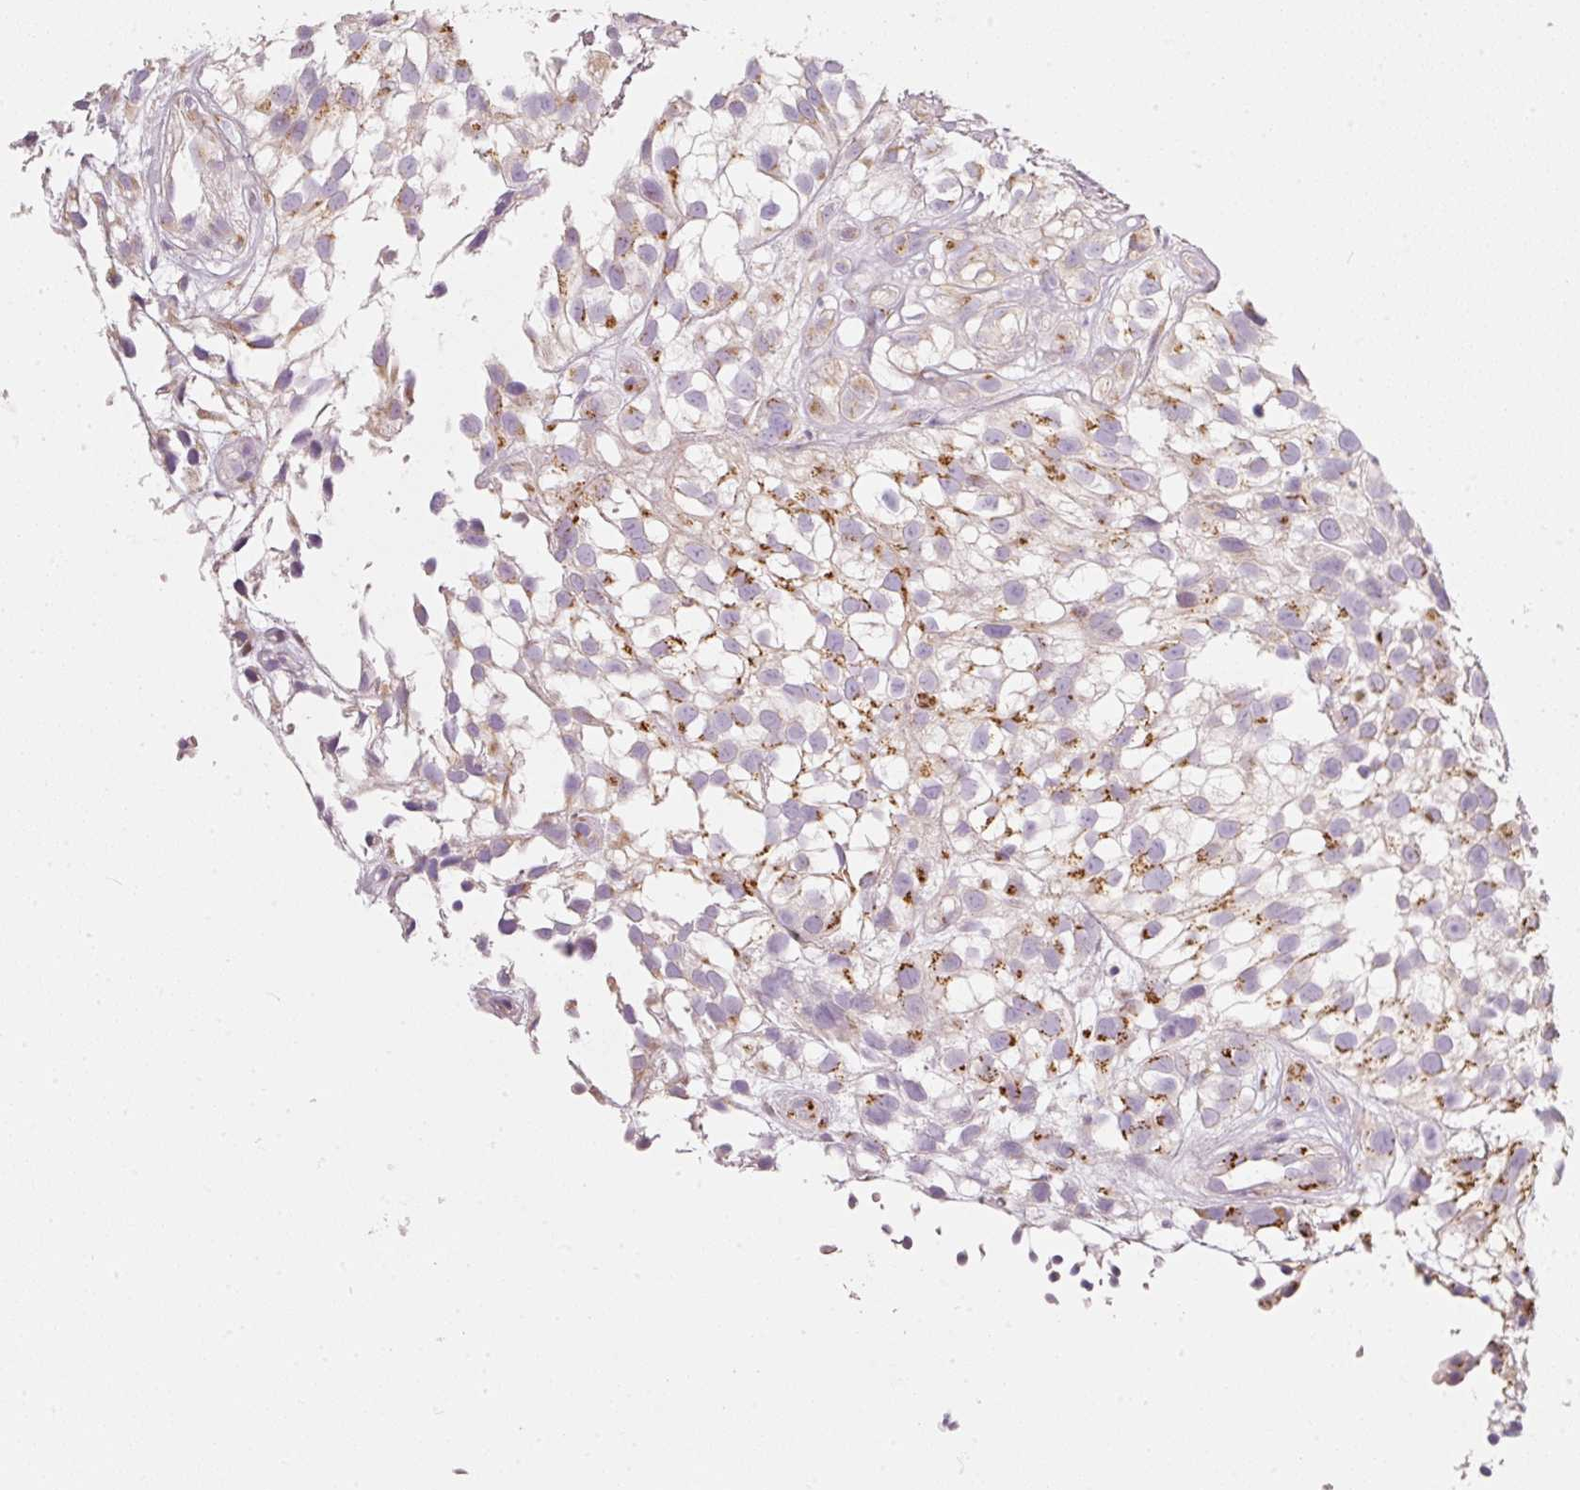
{"staining": {"intensity": "moderate", "quantity": ">75%", "location": "cytoplasmic/membranous"}, "tissue": "urothelial cancer", "cell_type": "Tumor cells", "image_type": "cancer", "snomed": [{"axis": "morphology", "description": "Urothelial carcinoma, High grade"}, {"axis": "topography", "description": "Urinary bladder"}], "caption": "IHC (DAB) staining of urothelial cancer displays moderate cytoplasmic/membranous protein staining in approximately >75% of tumor cells. IHC stains the protein in brown and the nuclei are stained blue.", "gene": "PDXDC1", "patient": {"sex": "male", "age": 56}}